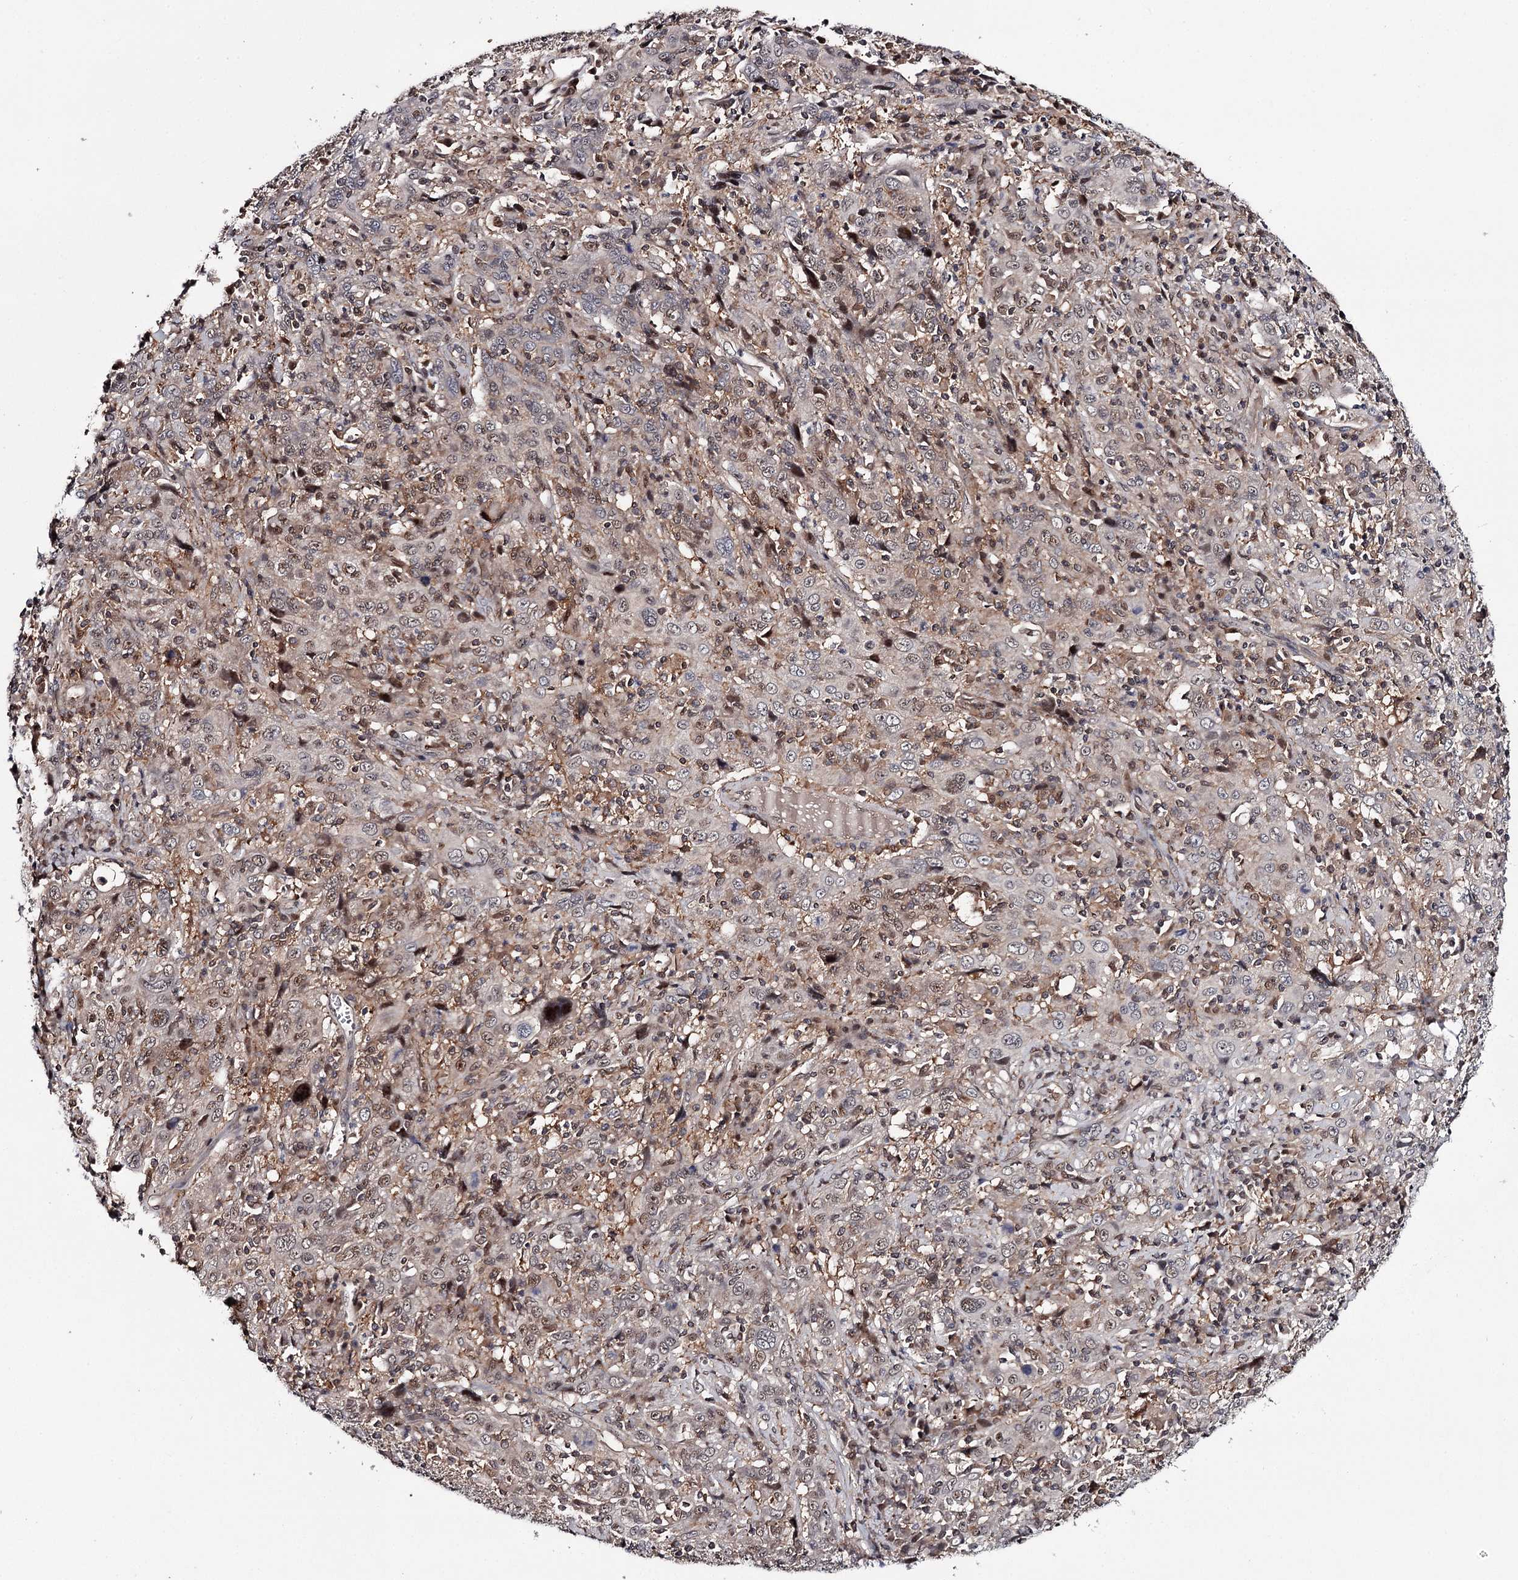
{"staining": {"intensity": "moderate", "quantity": "25%-75%", "location": "cytoplasmic/membranous,nuclear"}, "tissue": "cervical cancer", "cell_type": "Tumor cells", "image_type": "cancer", "snomed": [{"axis": "morphology", "description": "Squamous cell carcinoma, NOS"}, {"axis": "topography", "description": "Cervix"}], "caption": "This micrograph demonstrates immunohistochemistry (IHC) staining of squamous cell carcinoma (cervical), with medium moderate cytoplasmic/membranous and nuclear positivity in approximately 25%-75% of tumor cells.", "gene": "GTSF1", "patient": {"sex": "female", "age": 46}}